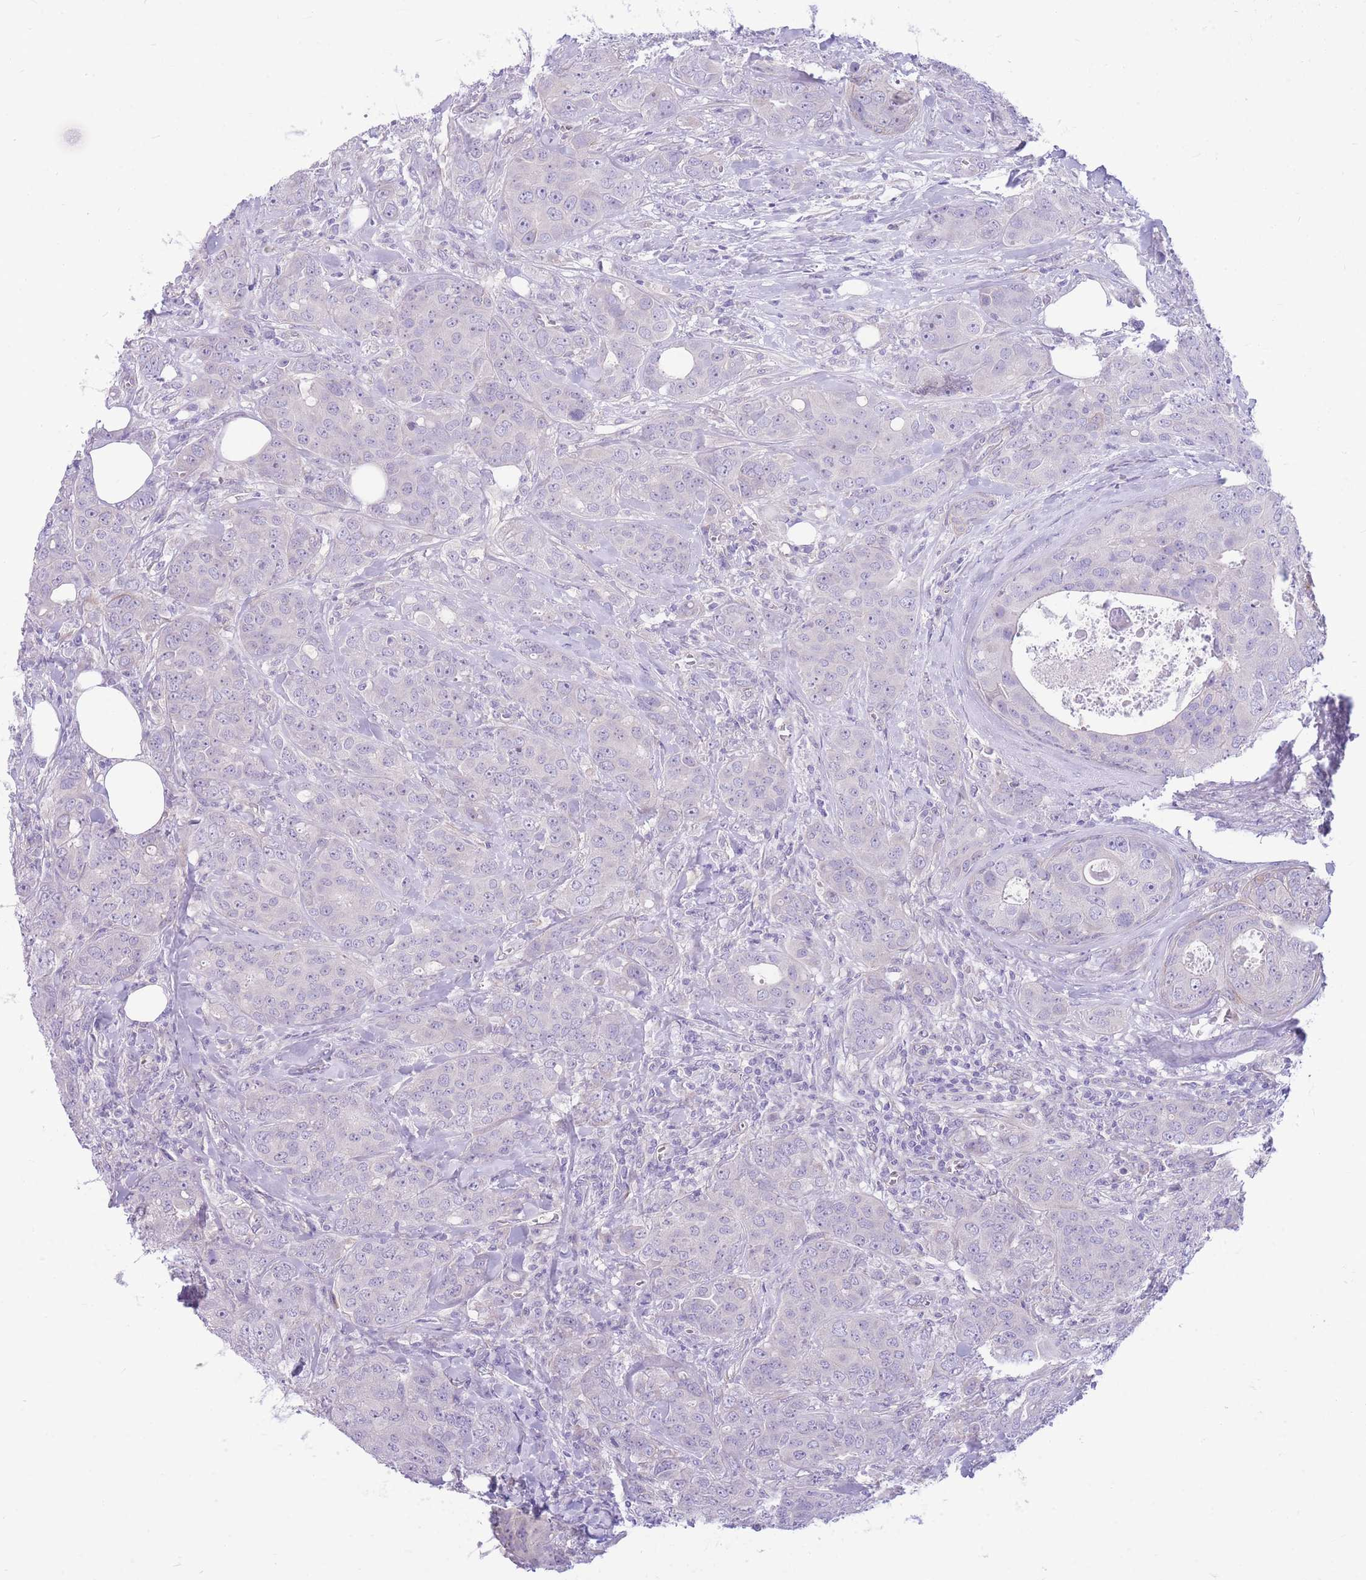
{"staining": {"intensity": "negative", "quantity": "none", "location": "none"}, "tissue": "breast cancer", "cell_type": "Tumor cells", "image_type": "cancer", "snomed": [{"axis": "morphology", "description": "Duct carcinoma"}, {"axis": "topography", "description": "Breast"}], "caption": "IHC of human breast cancer displays no positivity in tumor cells.", "gene": "ZNF311", "patient": {"sex": "female", "age": 43}}